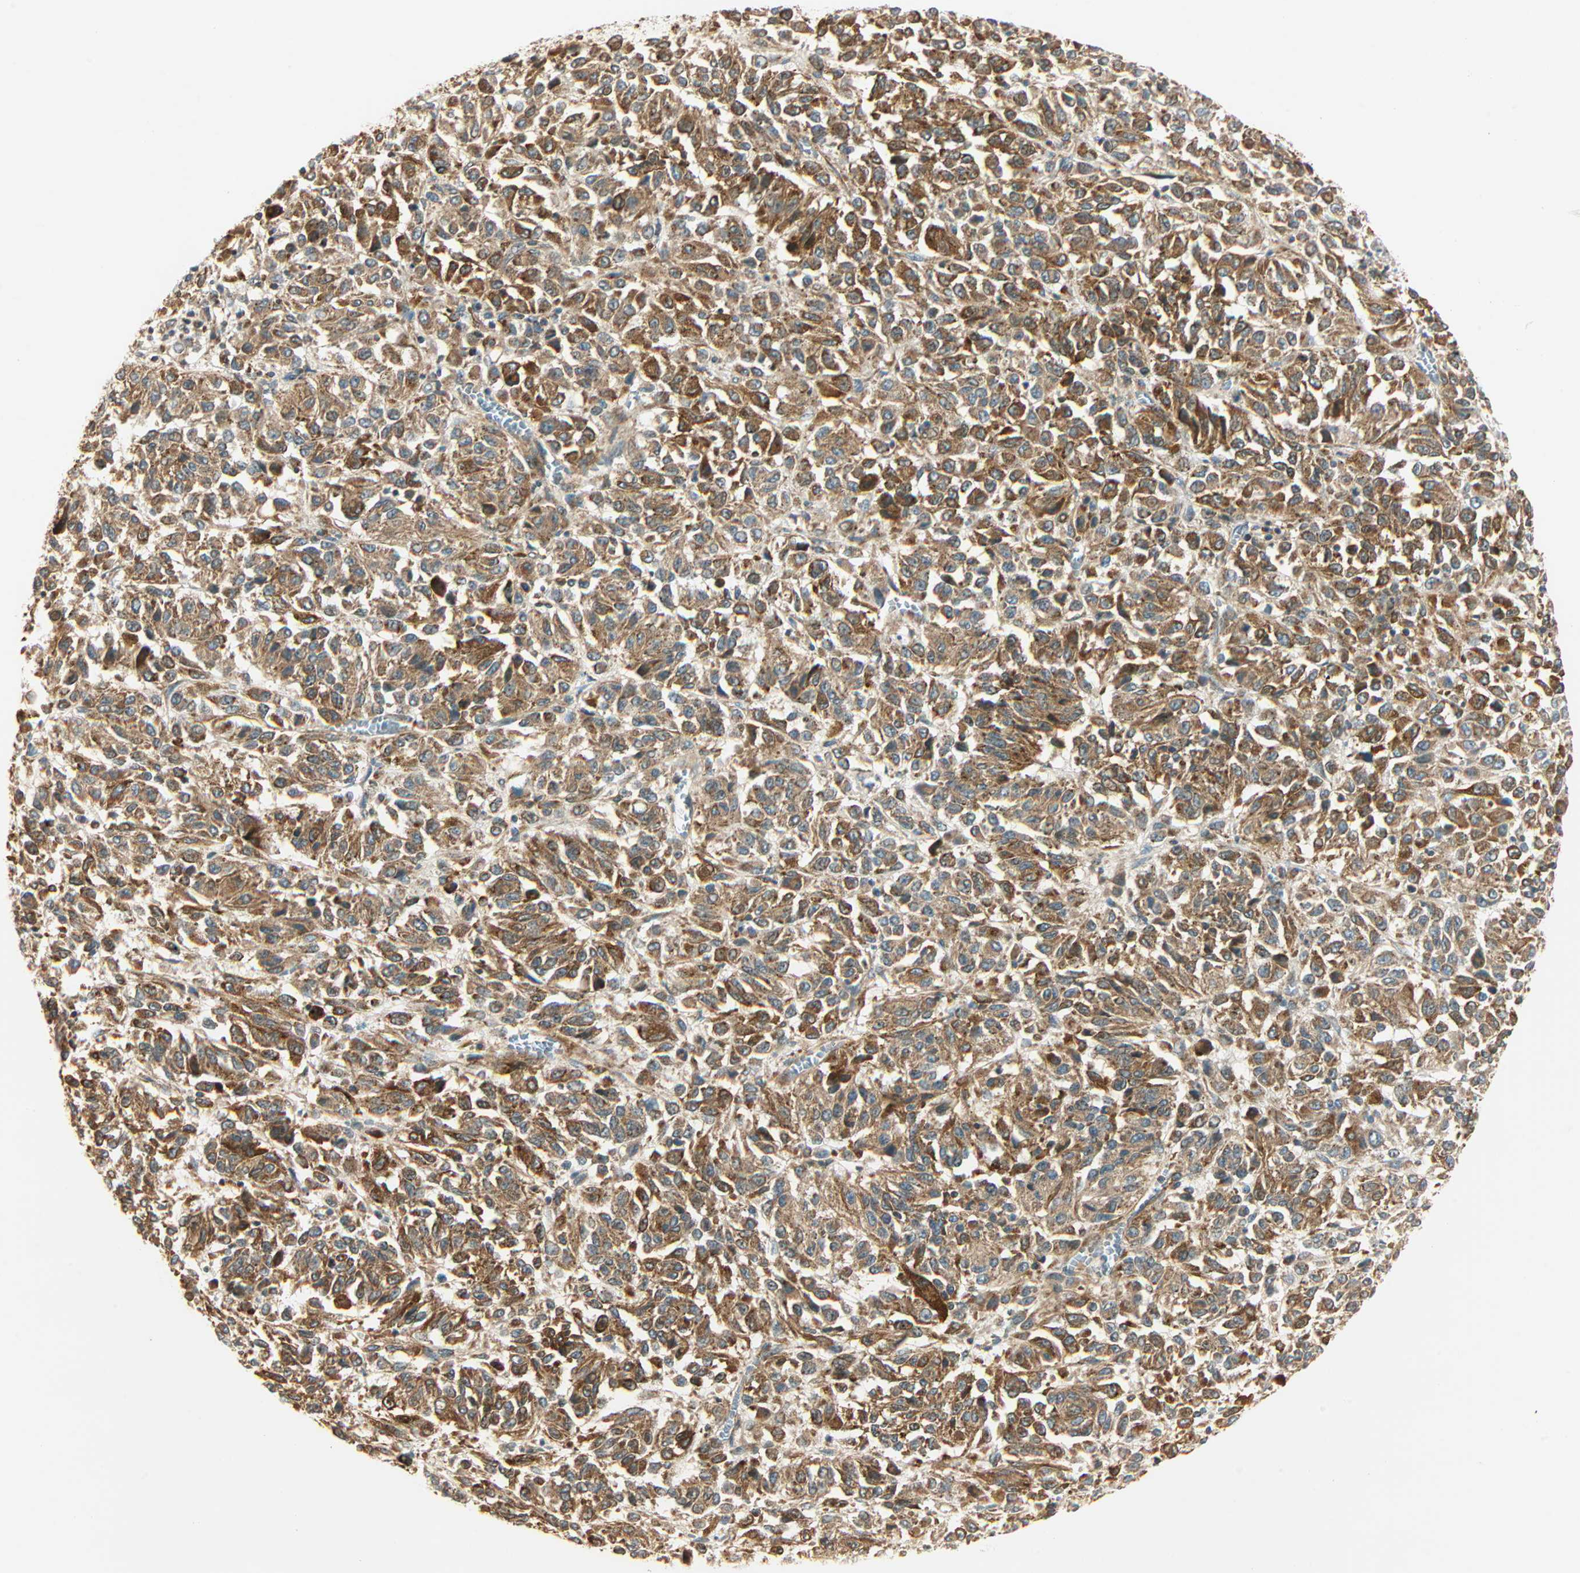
{"staining": {"intensity": "strong", "quantity": ">75%", "location": "cytoplasmic/membranous"}, "tissue": "melanoma", "cell_type": "Tumor cells", "image_type": "cancer", "snomed": [{"axis": "morphology", "description": "Malignant melanoma, Metastatic site"}, {"axis": "topography", "description": "Lung"}], "caption": "Strong cytoplasmic/membranous protein expression is seen in approximately >75% of tumor cells in malignant melanoma (metastatic site). The staining was performed using DAB (3,3'-diaminobenzidine) to visualize the protein expression in brown, while the nuclei were stained in blue with hematoxylin (Magnification: 20x).", "gene": "PNPLA6", "patient": {"sex": "male", "age": 64}}